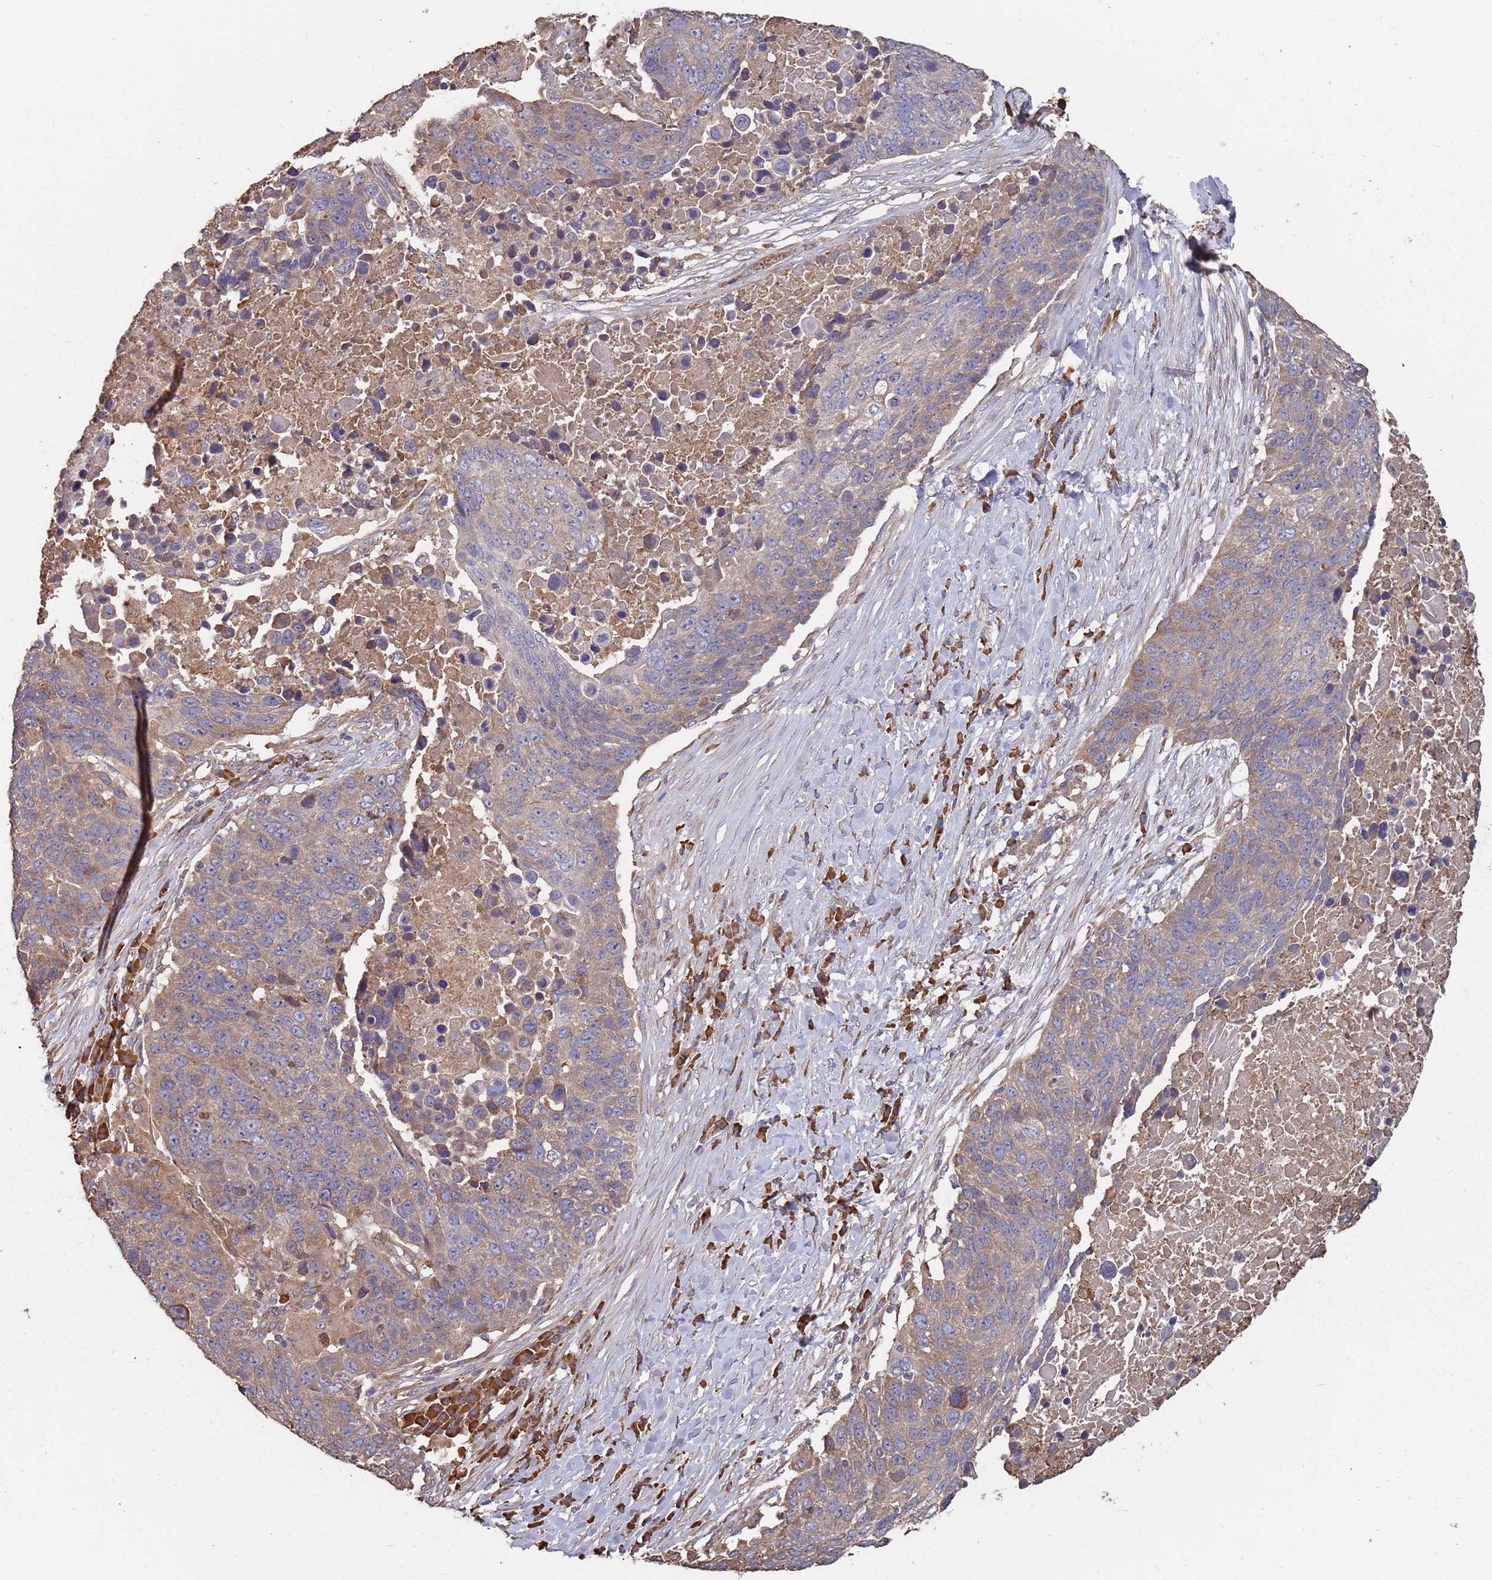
{"staining": {"intensity": "weak", "quantity": ">75%", "location": "cytoplasmic/membranous"}, "tissue": "lung cancer", "cell_type": "Tumor cells", "image_type": "cancer", "snomed": [{"axis": "morphology", "description": "Normal tissue, NOS"}, {"axis": "morphology", "description": "Squamous cell carcinoma, NOS"}, {"axis": "topography", "description": "Lymph node"}, {"axis": "topography", "description": "Lung"}], "caption": "Squamous cell carcinoma (lung) tissue shows weak cytoplasmic/membranous staining in approximately >75% of tumor cells, visualized by immunohistochemistry. The staining is performed using DAB (3,3'-diaminobenzidine) brown chromogen to label protein expression. The nuclei are counter-stained blue using hematoxylin.", "gene": "ATG5", "patient": {"sex": "male", "age": 66}}